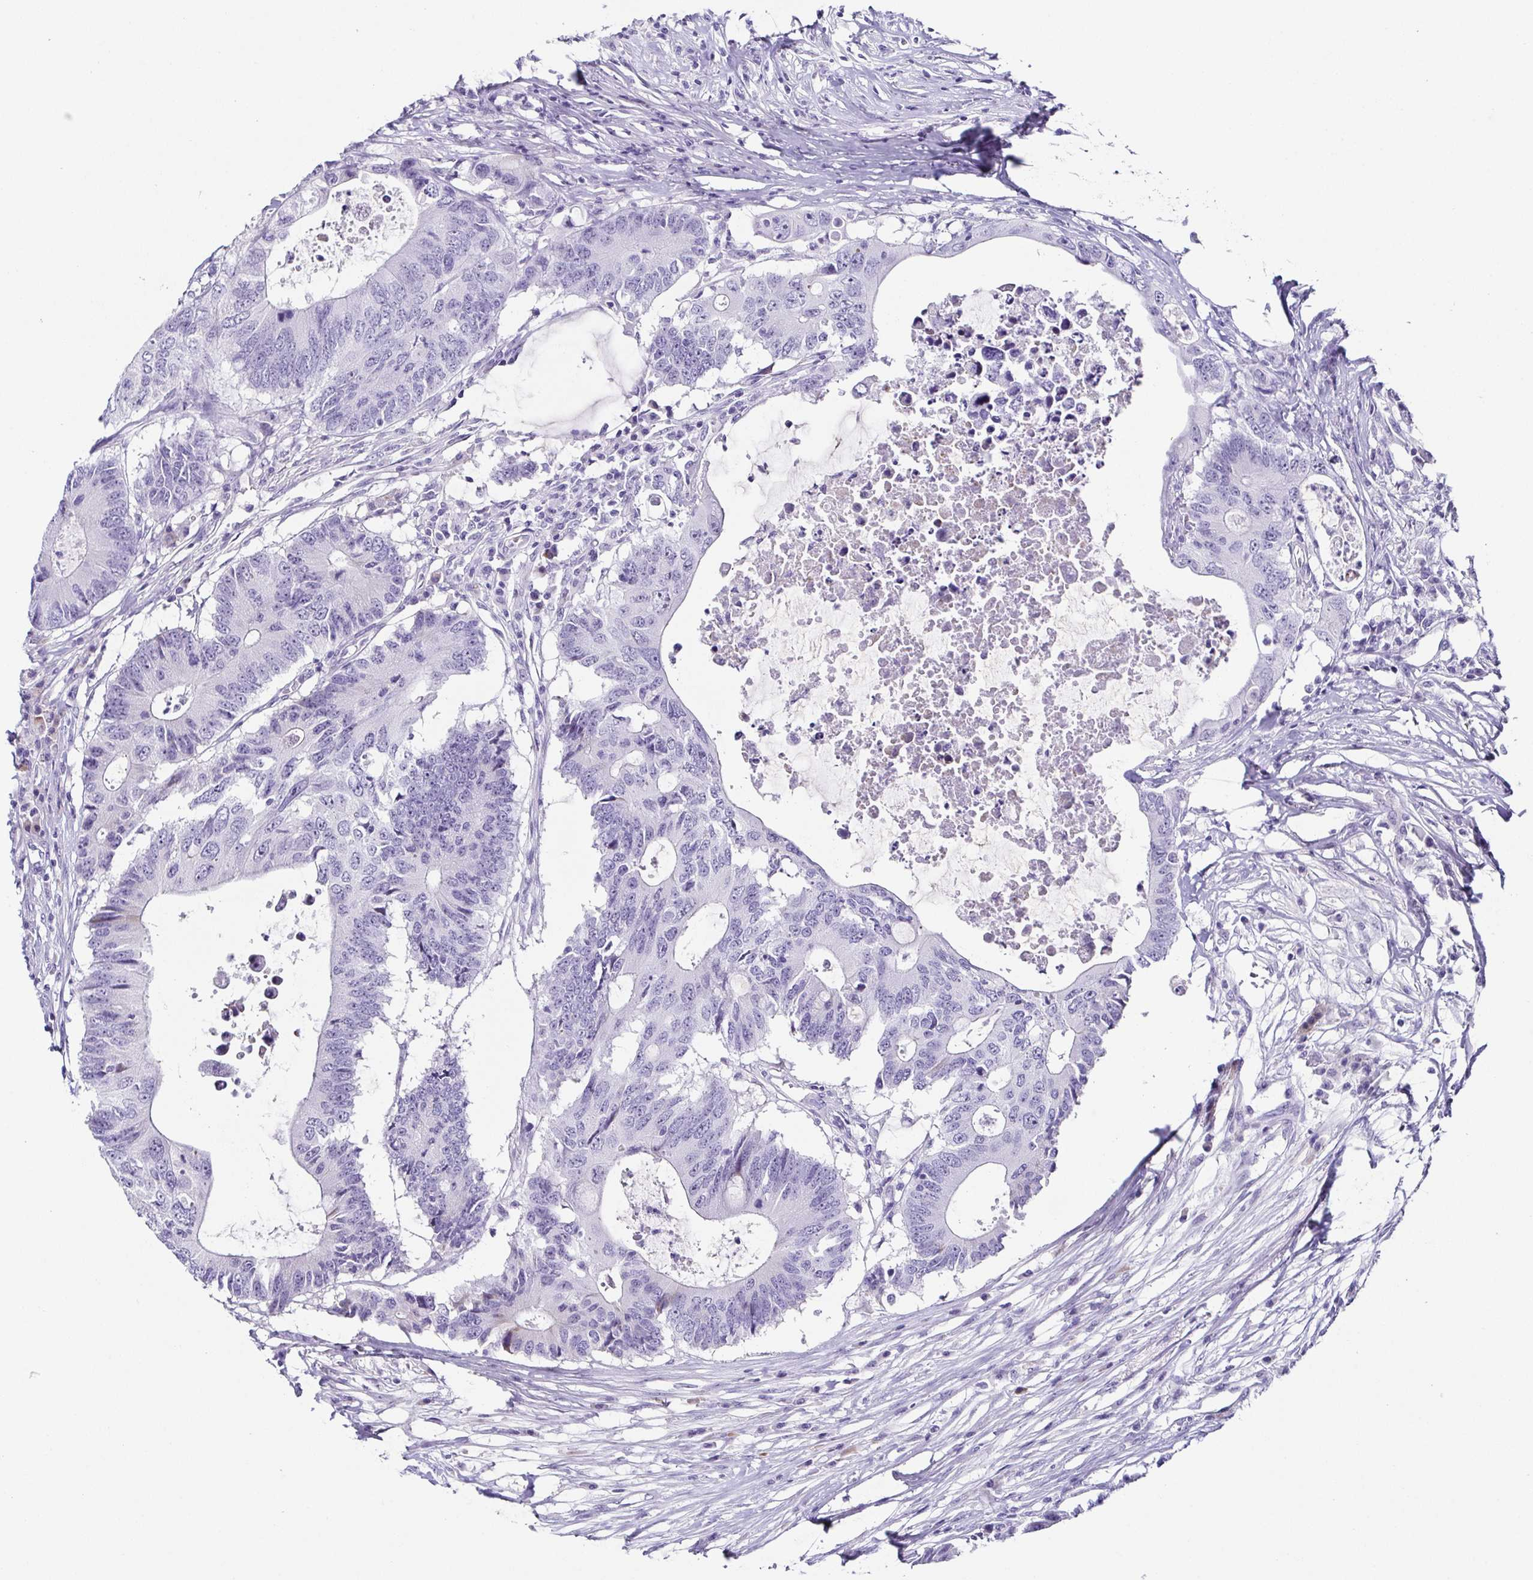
{"staining": {"intensity": "negative", "quantity": "none", "location": "none"}, "tissue": "colorectal cancer", "cell_type": "Tumor cells", "image_type": "cancer", "snomed": [{"axis": "morphology", "description": "Adenocarcinoma, NOS"}, {"axis": "topography", "description": "Colon"}], "caption": "Protein analysis of adenocarcinoma (colorectal) demonstrates no significant expression in tumor cells. The staining is performed using DAB (3,3'-diaminobenzidine) brown chromogen with nuclei counter-stained in using hematoxylin.", "gene": "TNNT2", "patient": {"sex": "male", "age": 71}}